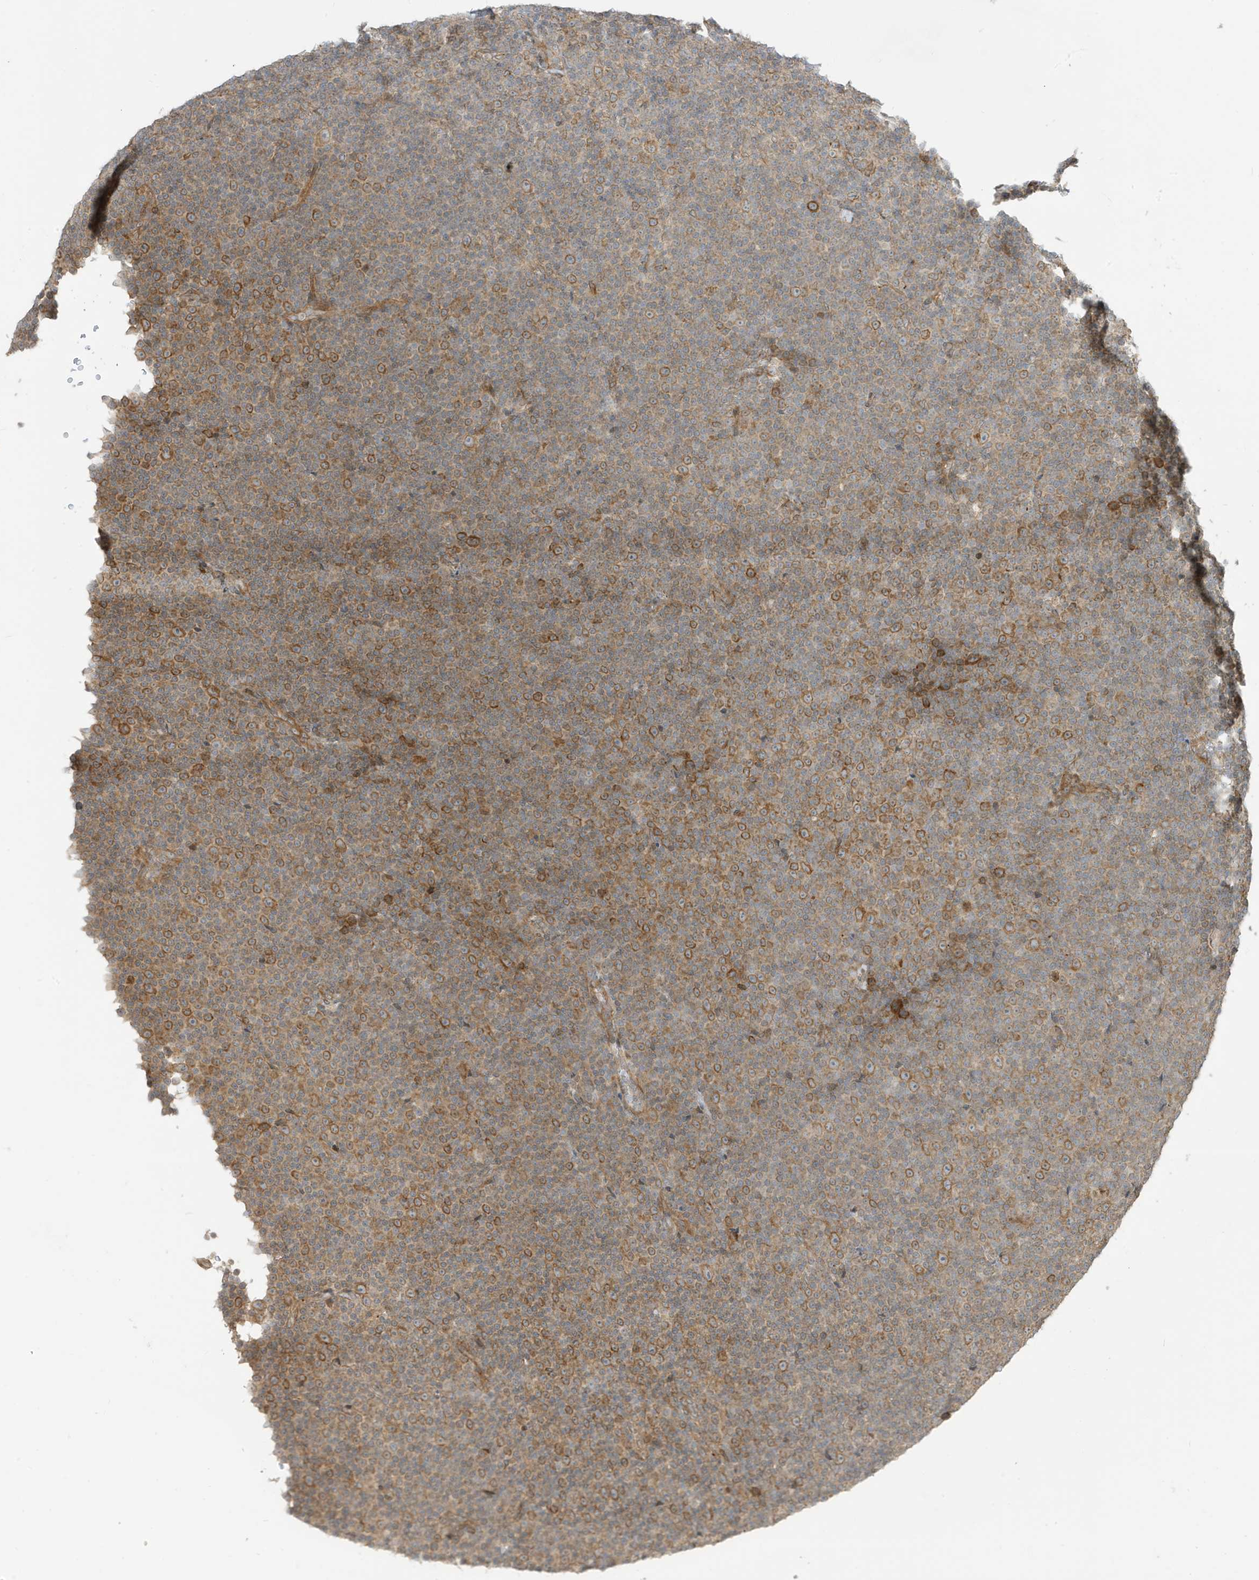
{"staining": {"intensity": "moderate", "quantity": ">75%", "location": "cytoplasmic/membranous"}, "tissue": "lymphoma", "cell_type": "Tumor cells", "image_type": "cancer", "snomed": [{"axis": "morphology", "description": "Malignant lymphoma, non-Hodgkin's type, Low grade"}, {"axis": "topography", "description": "Lymph node"}], "caption": "Malignant lymphoma, non-Hodgkin's type (low-grade) was stained to show a protein in brown. There is medium levels of moderate cytoplasmic/membranous positivity in approximately >75% of tumor cells. (IHC, brightfield microscopy, high magnification).", "gene": "SCARF2", "patient": {"sex": "female", "age": 67}}